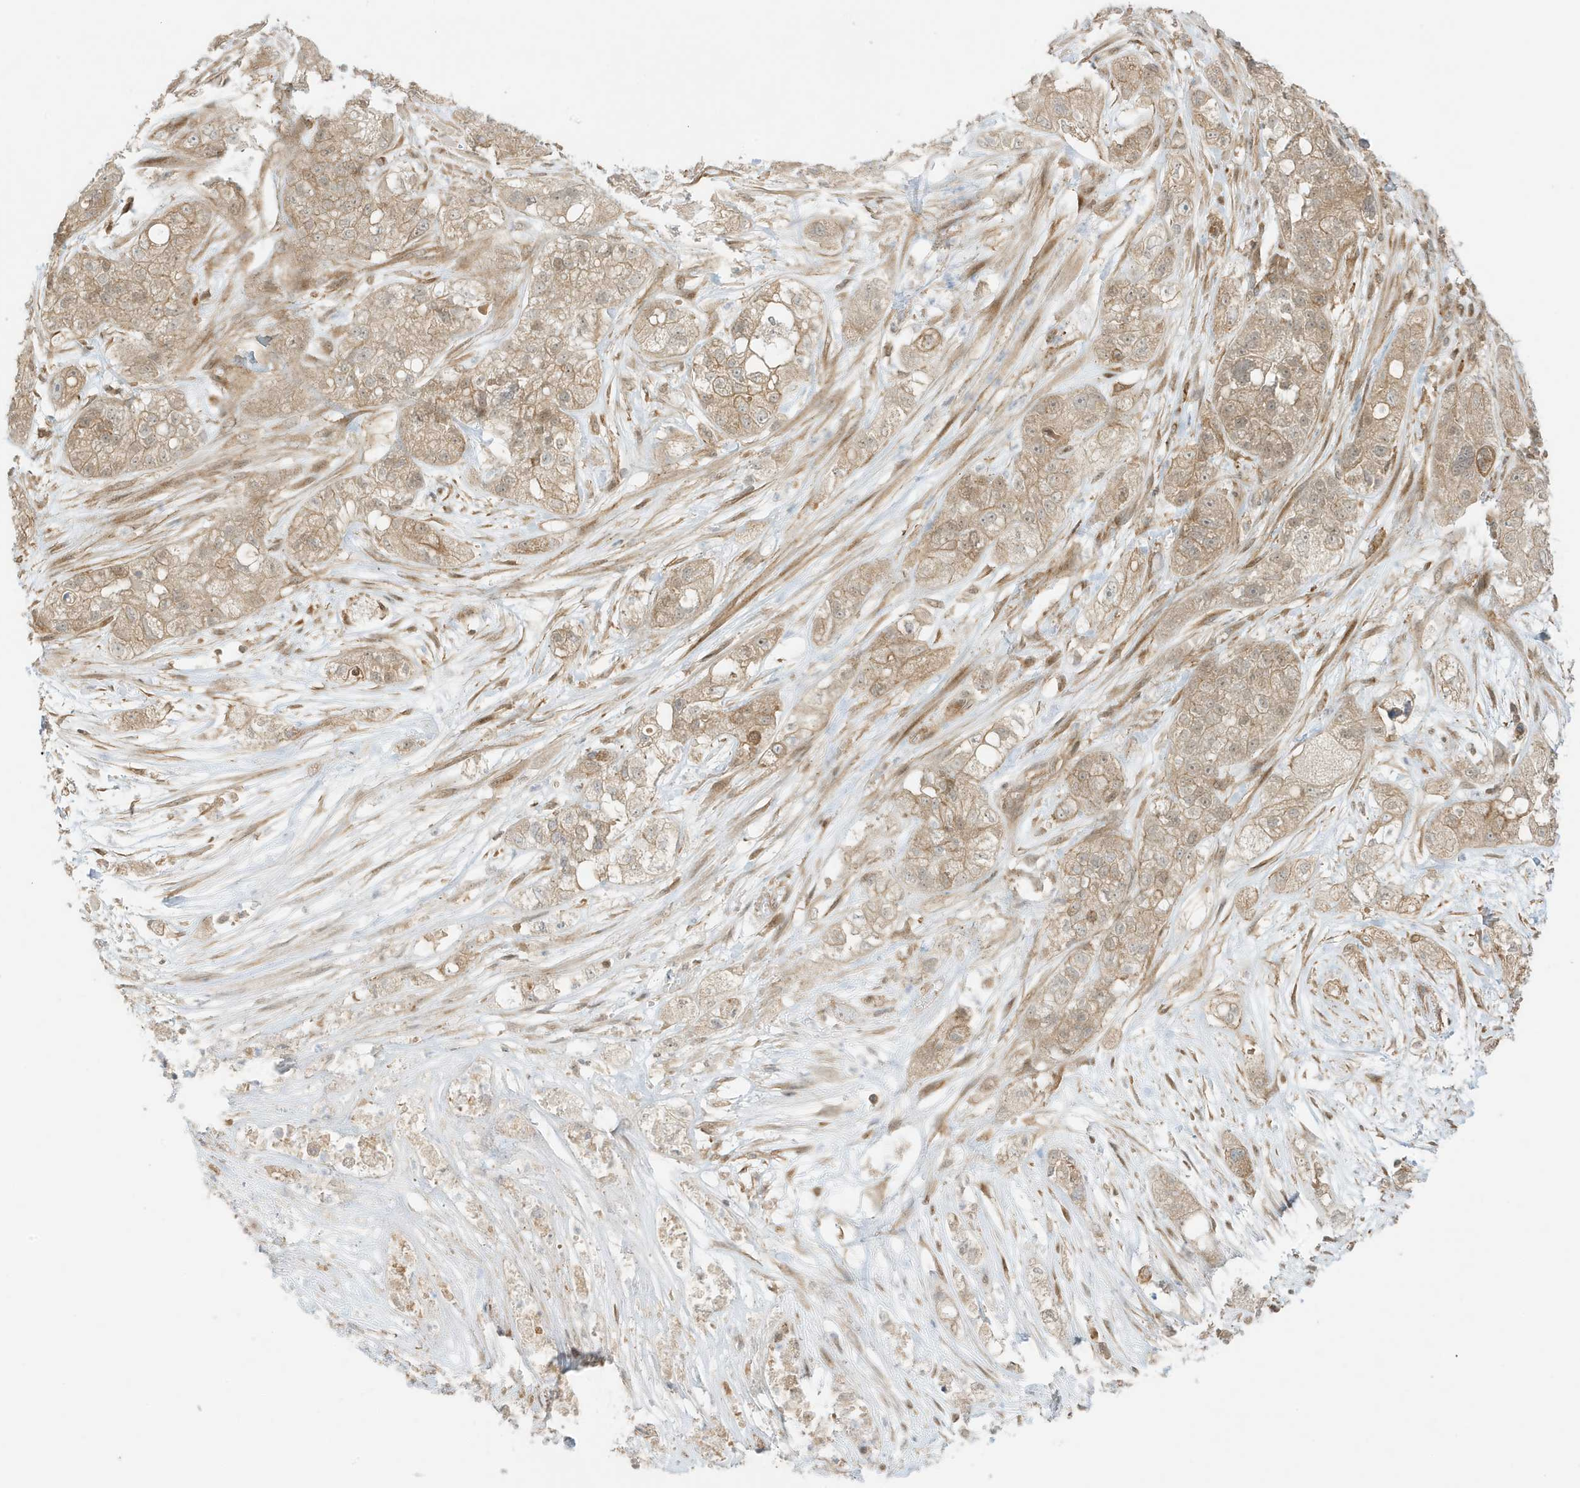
{"staining": {"intensity": "weak", "quantity": ">75%", "location": "cytoplasmic/membranous"}, "tissue": "pancreatic cancer", "cell_type": "Tumor cells", "image_type": "cancer", "snomed": [{"axis": "morphology", "description": "Adenocarcinoma, NOS"}, {"axis": "topography", "description": "Pancreas"}], "caption": "Immunohistochemical staining of pancreatic cancer (adenocarcinoma) exhibits weak cytoplasmic/membranous protein positivity in approximately >75% of tumor cells. (DAB = brown stain, brightfield microscopy at high magnification).", "gene": "SCARF2", "patient": {"sex": "female", "age": 78}}